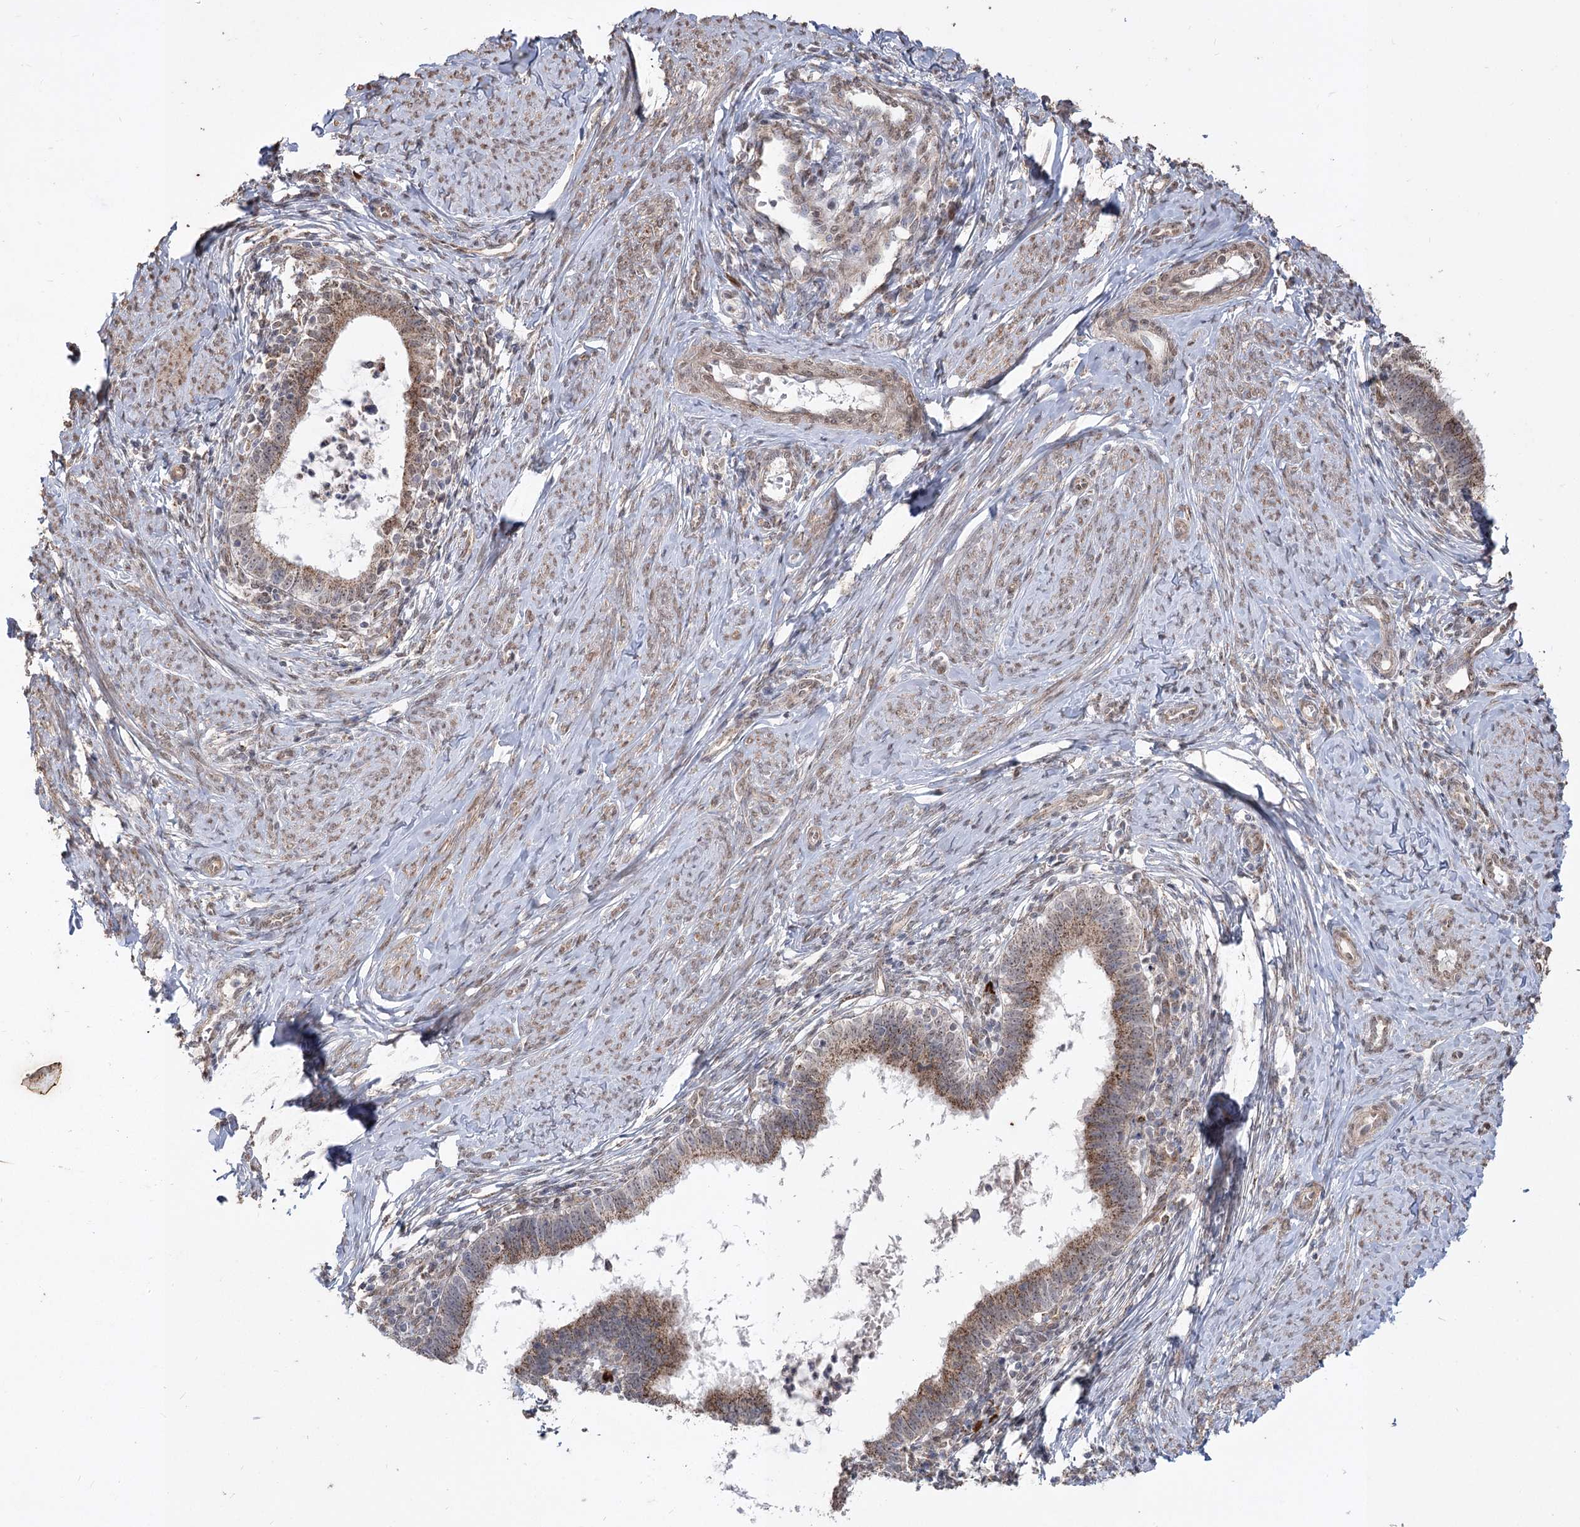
{"staining": {"intensity": "moderate", "quantity": ">75%", "location": "cytoplasmic/membranous"}, "tissue": "cervical cancer", "cell_type": "Tumor cells", "image_type": "cancer", "snomed": [{"axis": "morphology", "description": "Adenocarcinoma, NOS"}, {"axis": "topography", "description": "Cervix"}], "caption": "Moderate cytoplasmic/membranous positivity is appreciated in approximately >75% of tumor cells in cervical cancer. (Brightfield microscopy of DAB IHC at high magnification).", "gene": "ZSCAN23", "patient": {"sex": "female", "age": 36}}